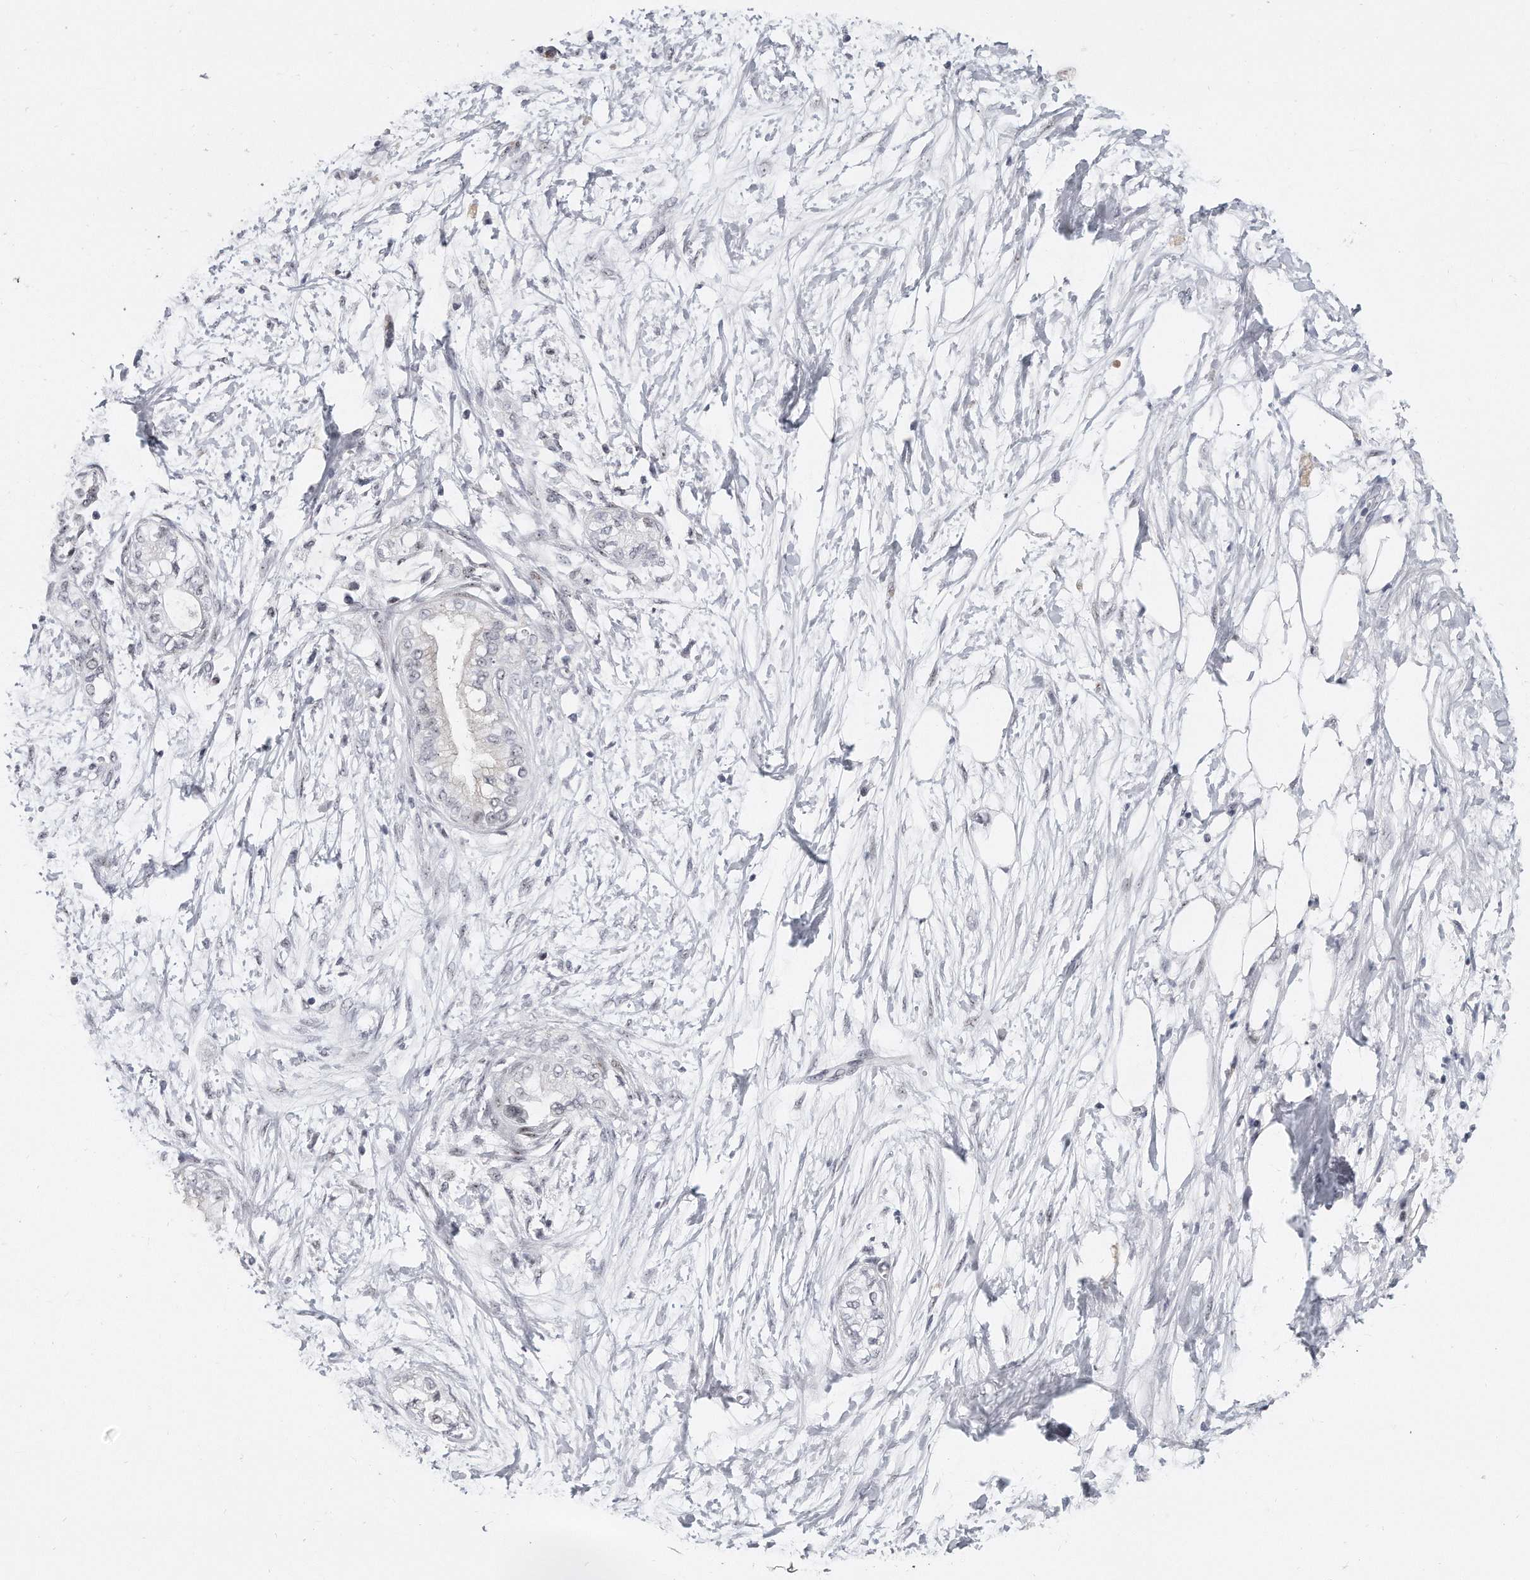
{"staining": {"intensity": "negative", "quantity": "none", "location": "none"}, "tissue": "pancreatic cancer", "cell_type": "Tumor cells", "image_type": "cancer", "snomed": [{"axis": "morphology", "description": "Adenocarcinoma, NOS"}, {"axis": "topography", "description": "Pancreas"}], "caption": "Image shows no significant protein staining in tumor cells of adenocarcinoma (pancreatic).", "gene": "TFCP2L1", "patient": {"sex": "male", "age": 68}}